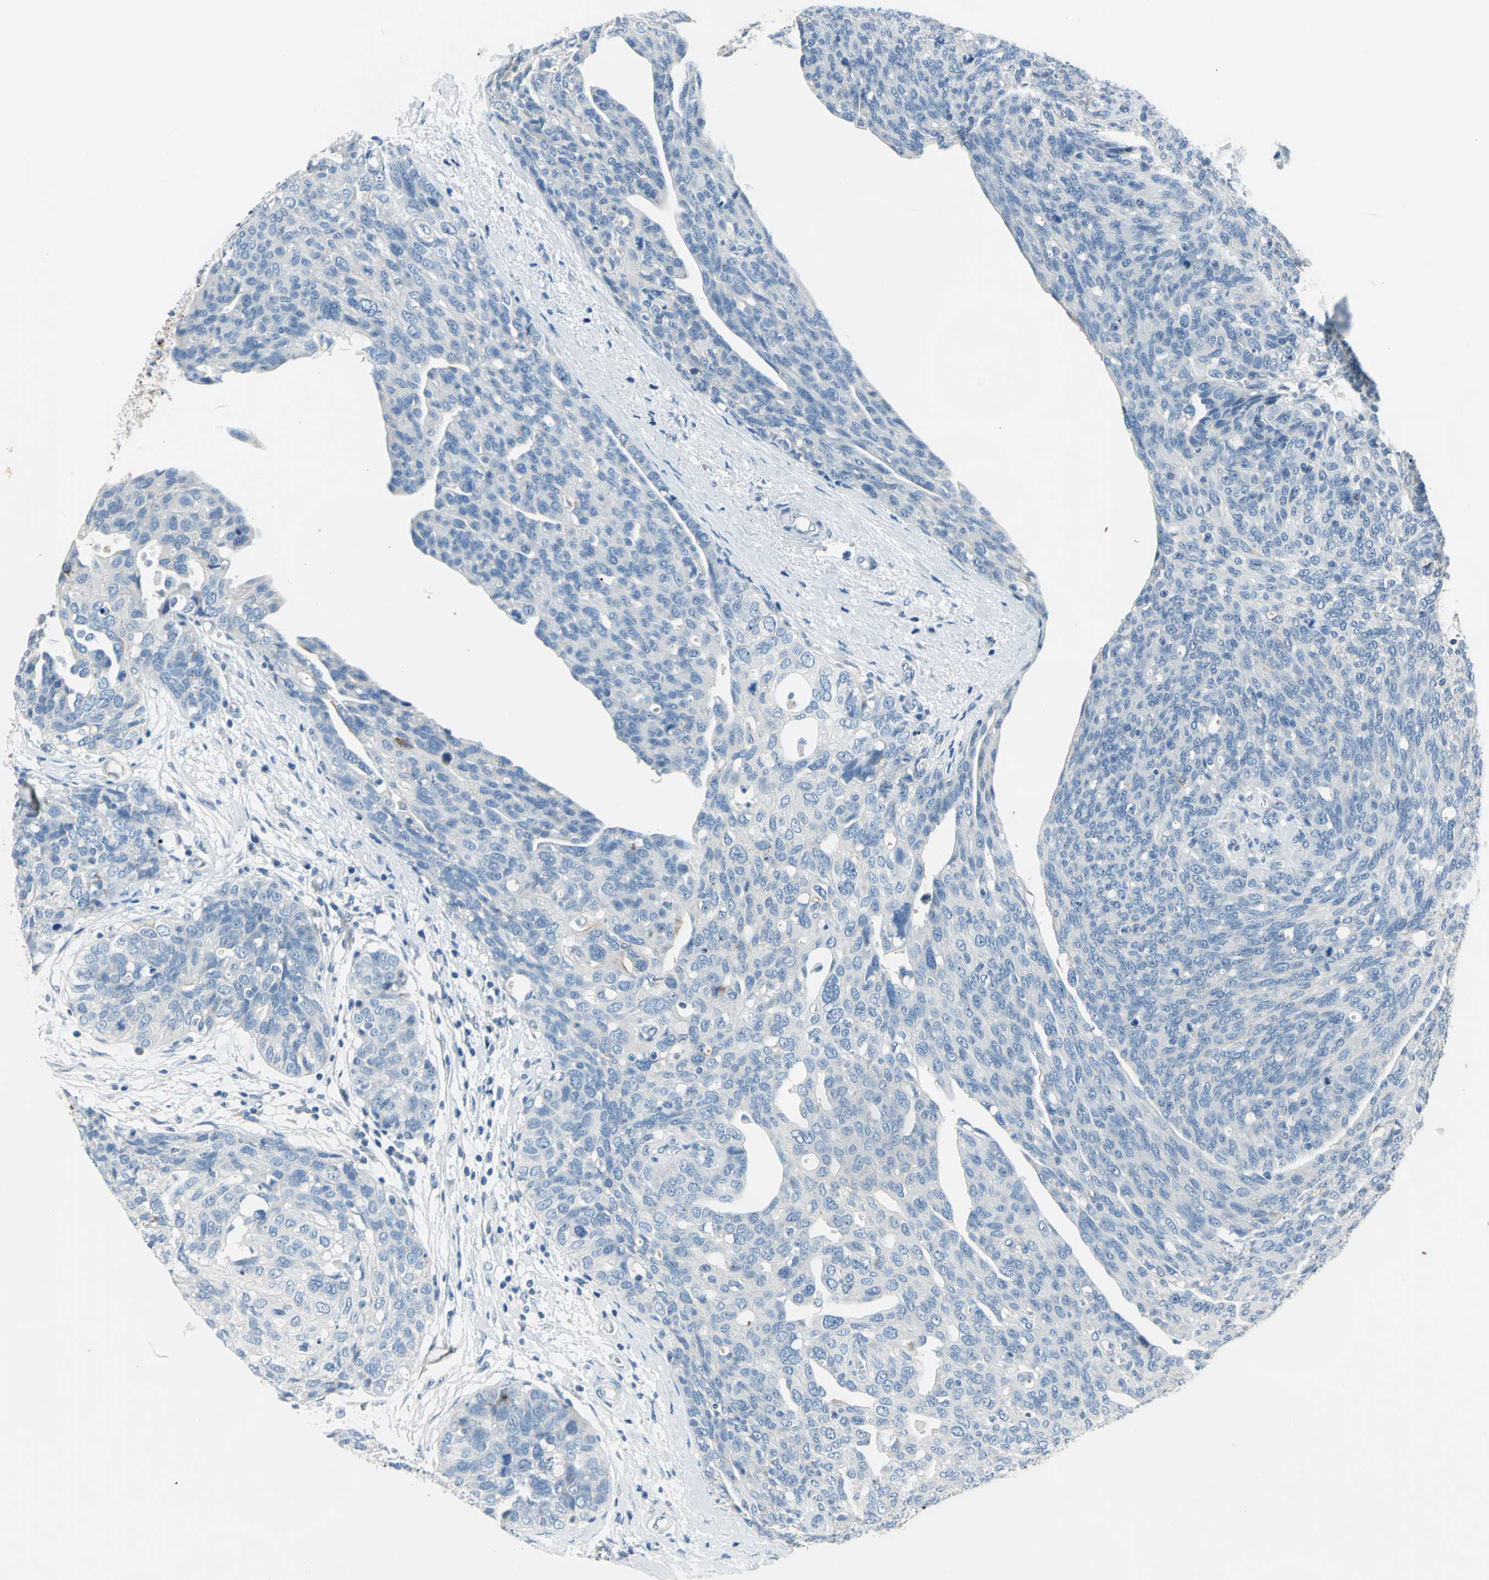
{"staining": {"intensity": "negative", "quantity": "none", "location": "none"}, "tissue": "ovarian cancer", "cell_type": "Tumor cells", "image_type": "cancer", "snomed": [{"axis": "morphology", "description": "Carcinoma, endometroid"}, {"axis": "topography", "description": "Ovary"}], "caption": "Ovarian cancer (endometroid carcinoma) was stained to show a protein in brown. There is no significant positivity in tumor cells.", "gene": "MUC4", "patient": {"sex": "female", "age": 60}}